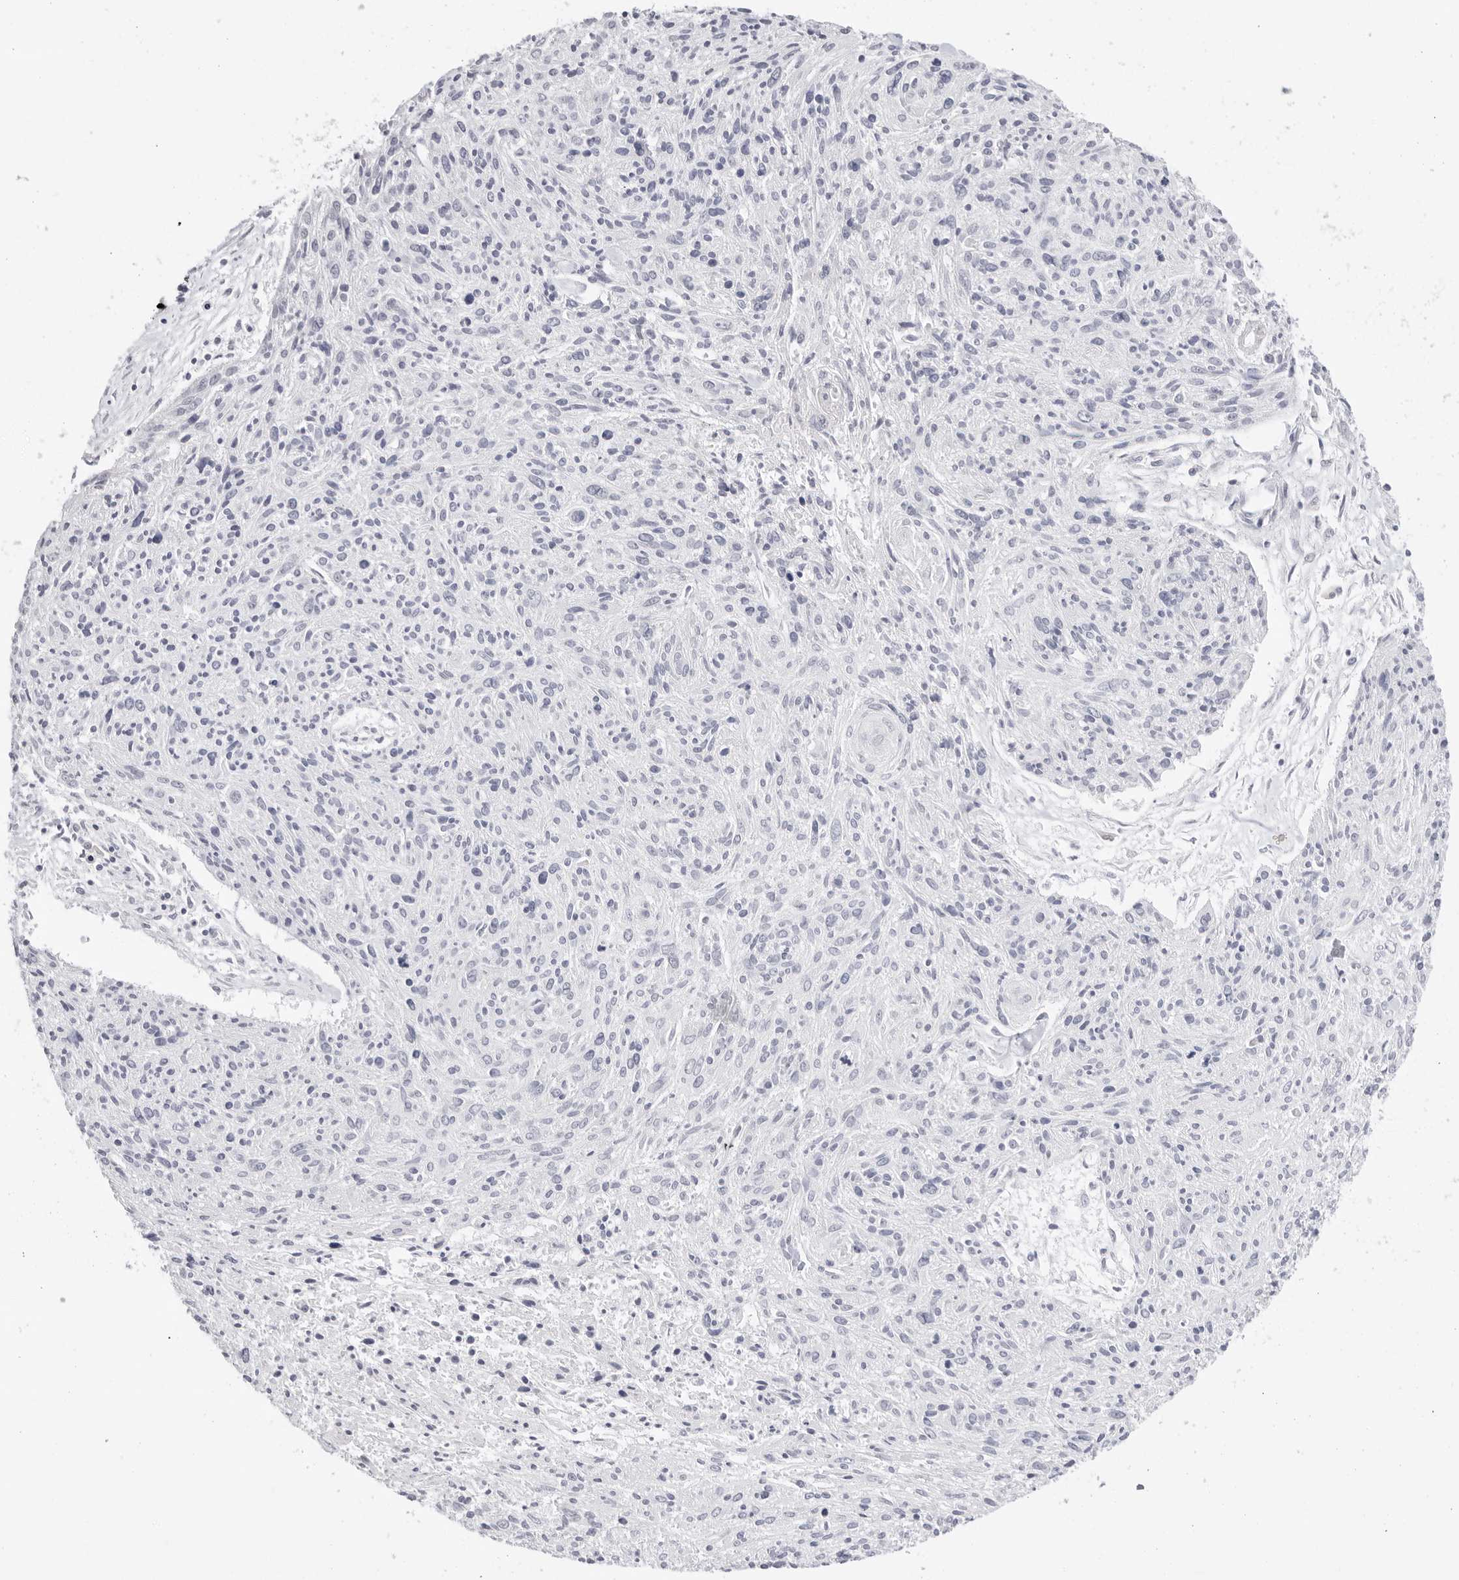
{"staining": {"intensity": "negative", "quantity": "none", "location": "none"}, "tissue": "cervical cancer", "cell_type": "Tumor cells", "image_type": "cancer", "snomed": [{"axis": "morphology", "description": "Squamous cell carcinoma, NOS"}, {"axis": "topography", "description": "Cervix"}], "caption": "Cervical cancer was stained to show a protein in brown. There is no significant positivity in tumor cells.", "gene": "EDN2", "patient": {"sex": "female", "age": 51}}